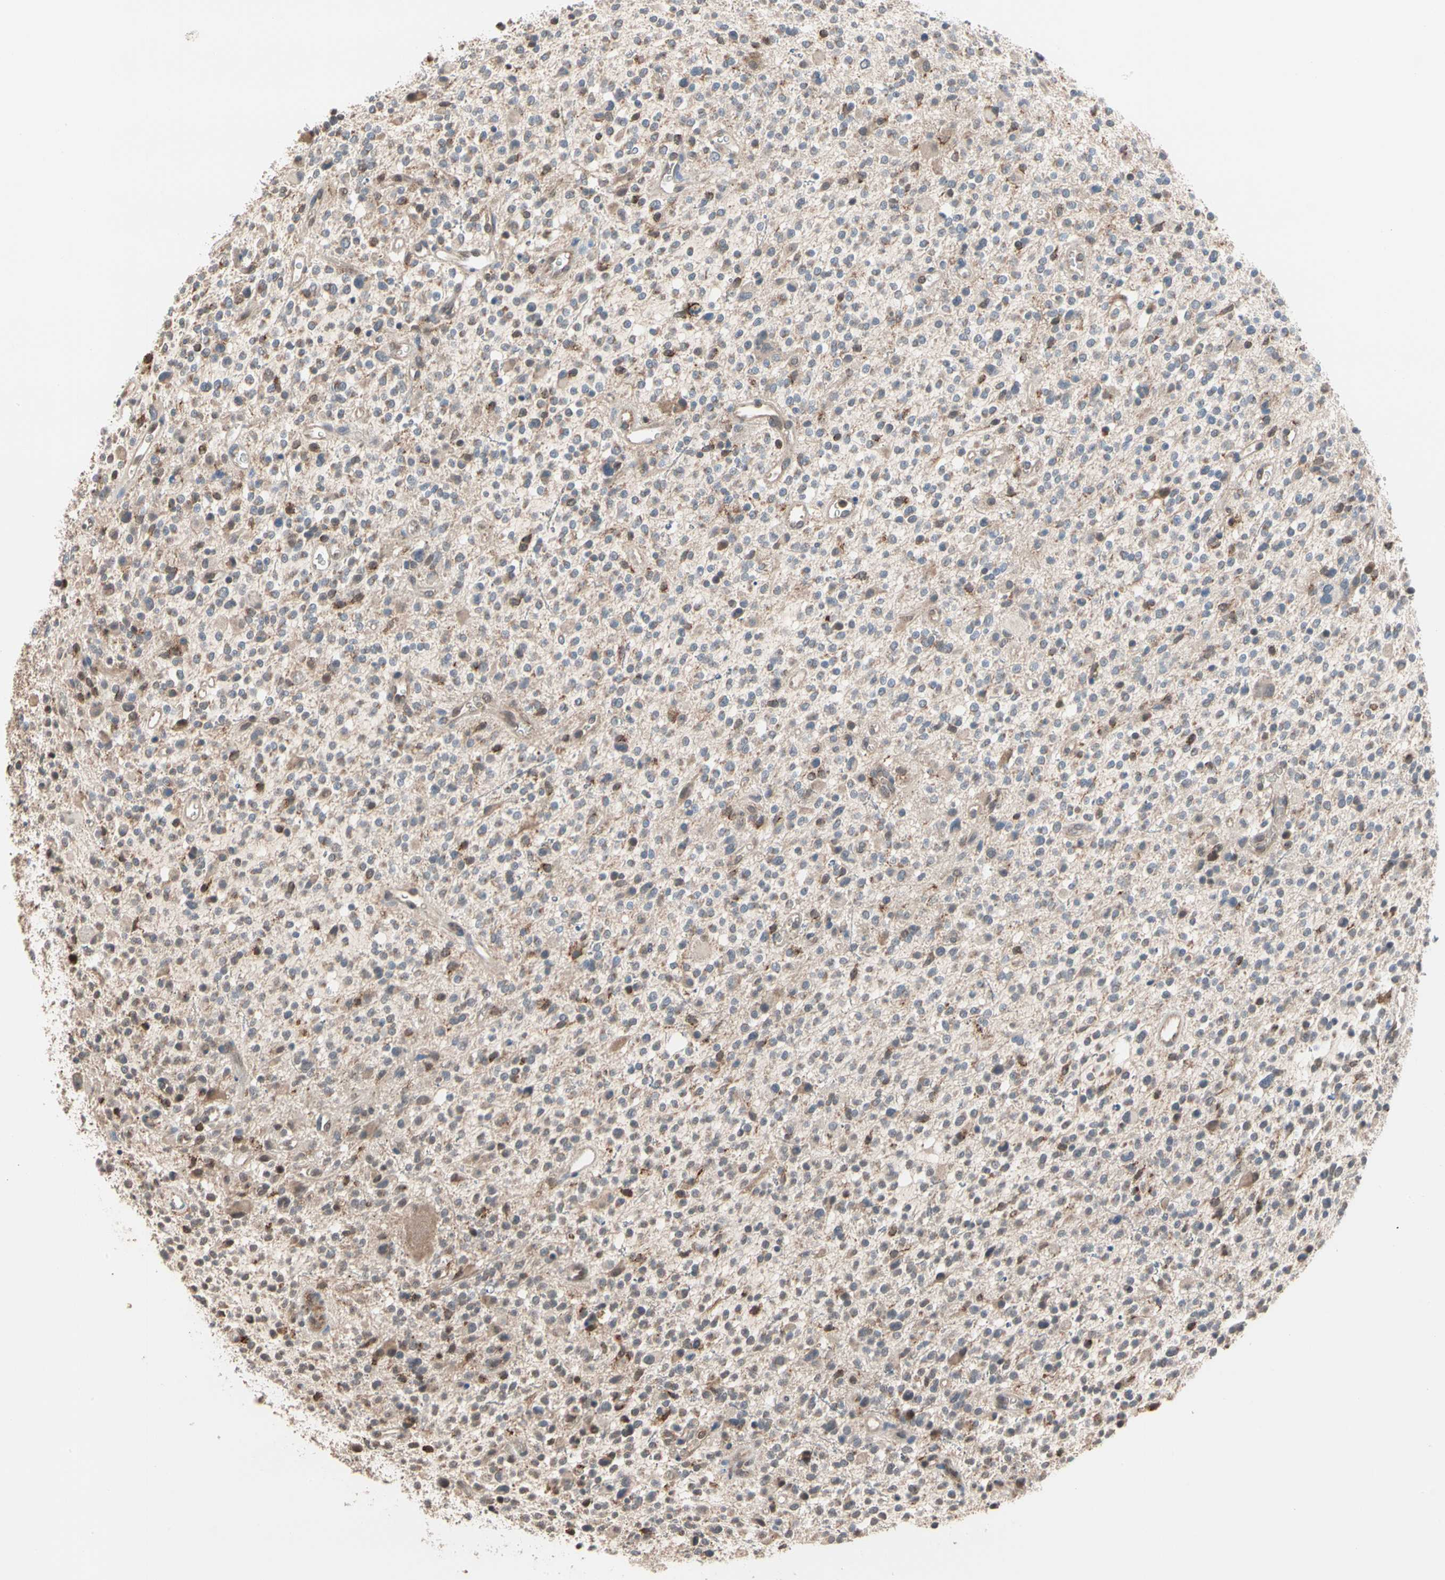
{"staining": {"intensity": "weak", "quantity": "<25%", "location": "cytoplasmic/membranous"}, "tissue": "glioma", "cell_type": "Tumor cells", "image_type": "cancer", "snomed": [{"axis": "morphology", "description": "Glioma, malignant, High grade"}, {"axis": "topography", "description": "Brain"}], "caption": "Malignant glioma (high-grade) was stained to show a protein in brown. There is no significant staining in tumor cells.", "gene": "MTHFS", "patient": {"sex": "male", "age": 48}}